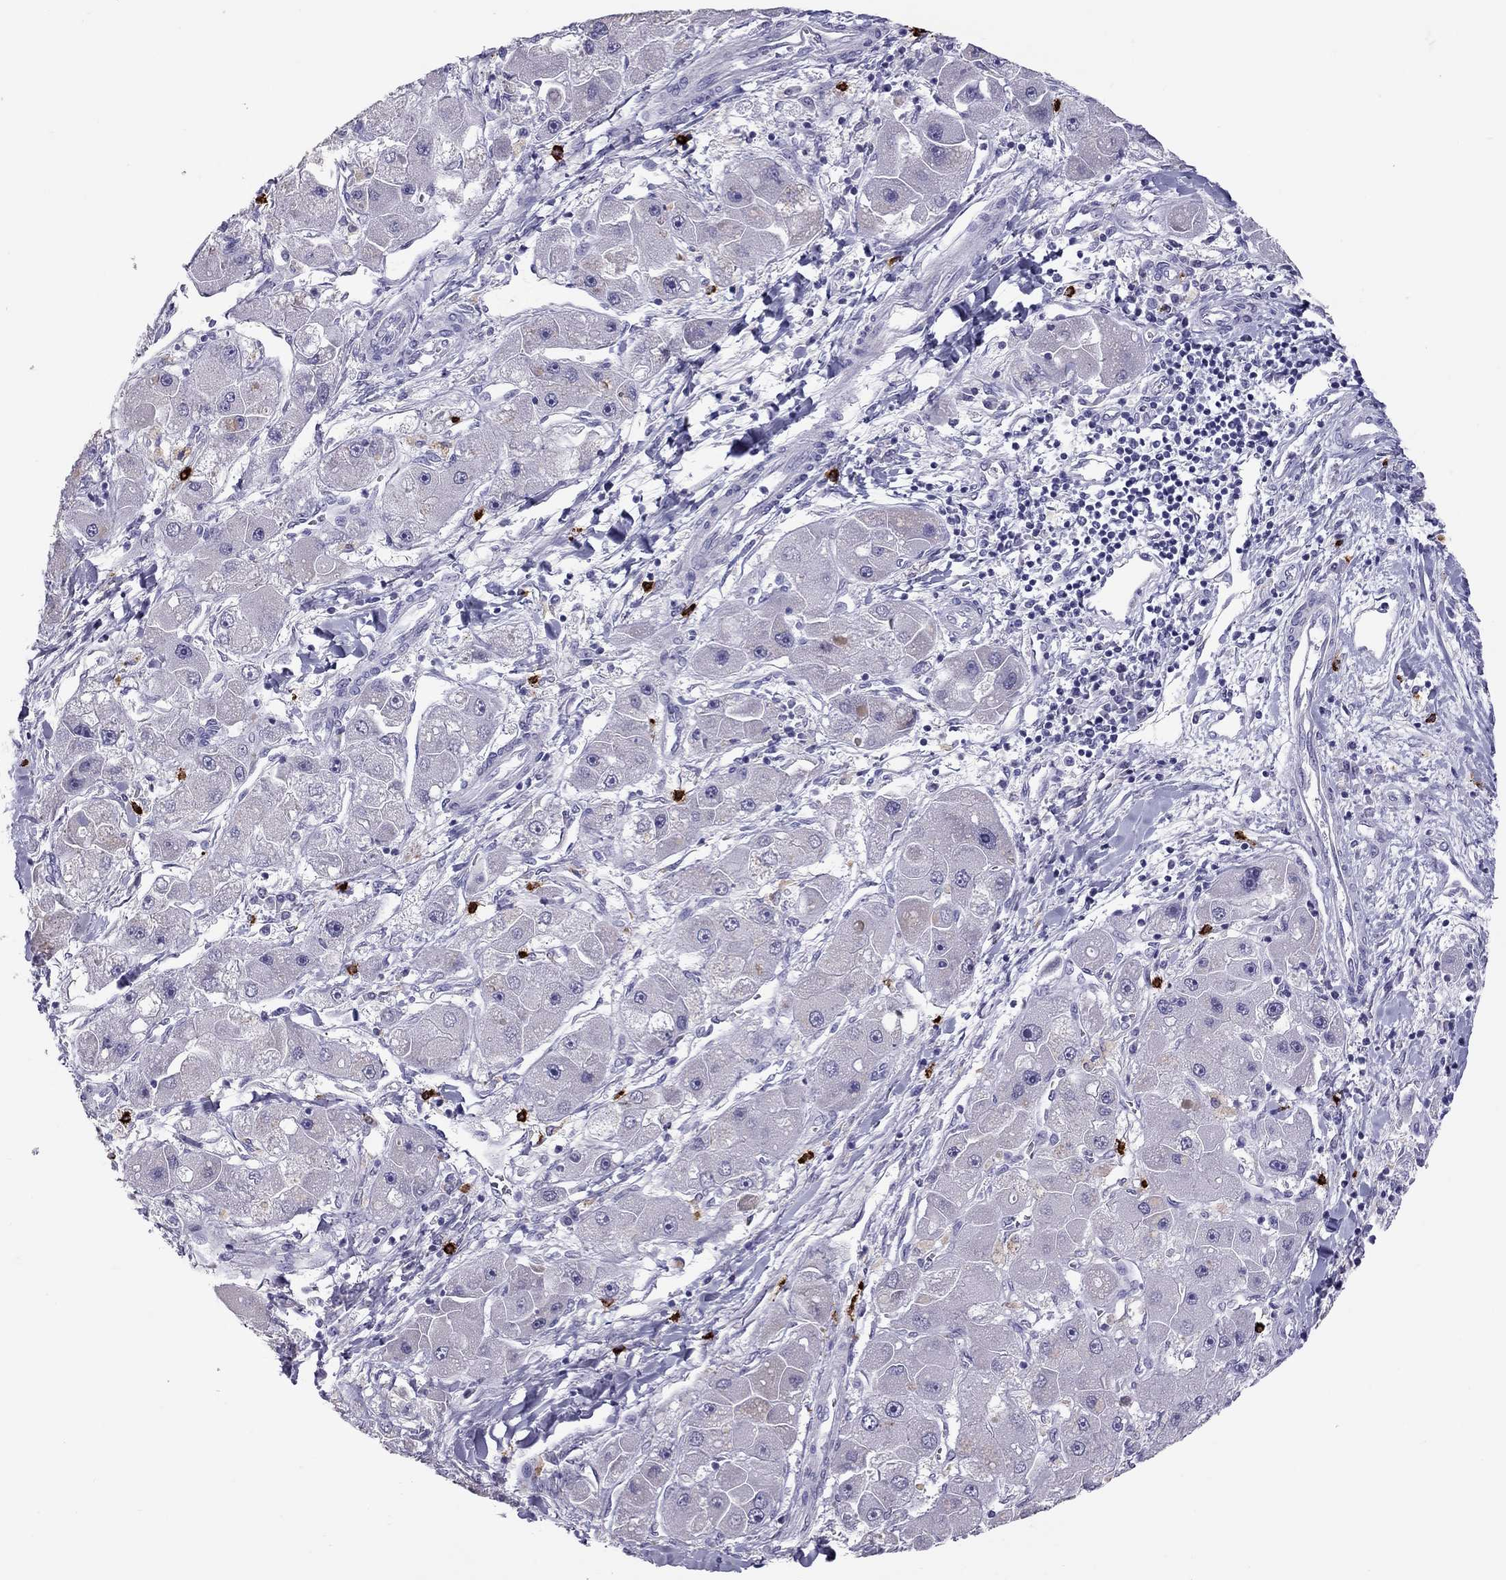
{"staining": {"intensity": "negative", "quantity": "none", "location": "none"}, "tissue": "liver cancer", "cell_type": "Tumor cells", "image_type": "cancer", "snomed": [{"axis": "morphology", "description": "Carcinoma, Hepatocellular, NOS"}, {"axis": "topography", "description": "Liver"}], "caption": "Liver cancer stained for a protein using immunohistochemistry (IHC) shows no positivity tumor cells.", "gene": "IL17REL", "patient": {"sex": "male", "age": 24}}